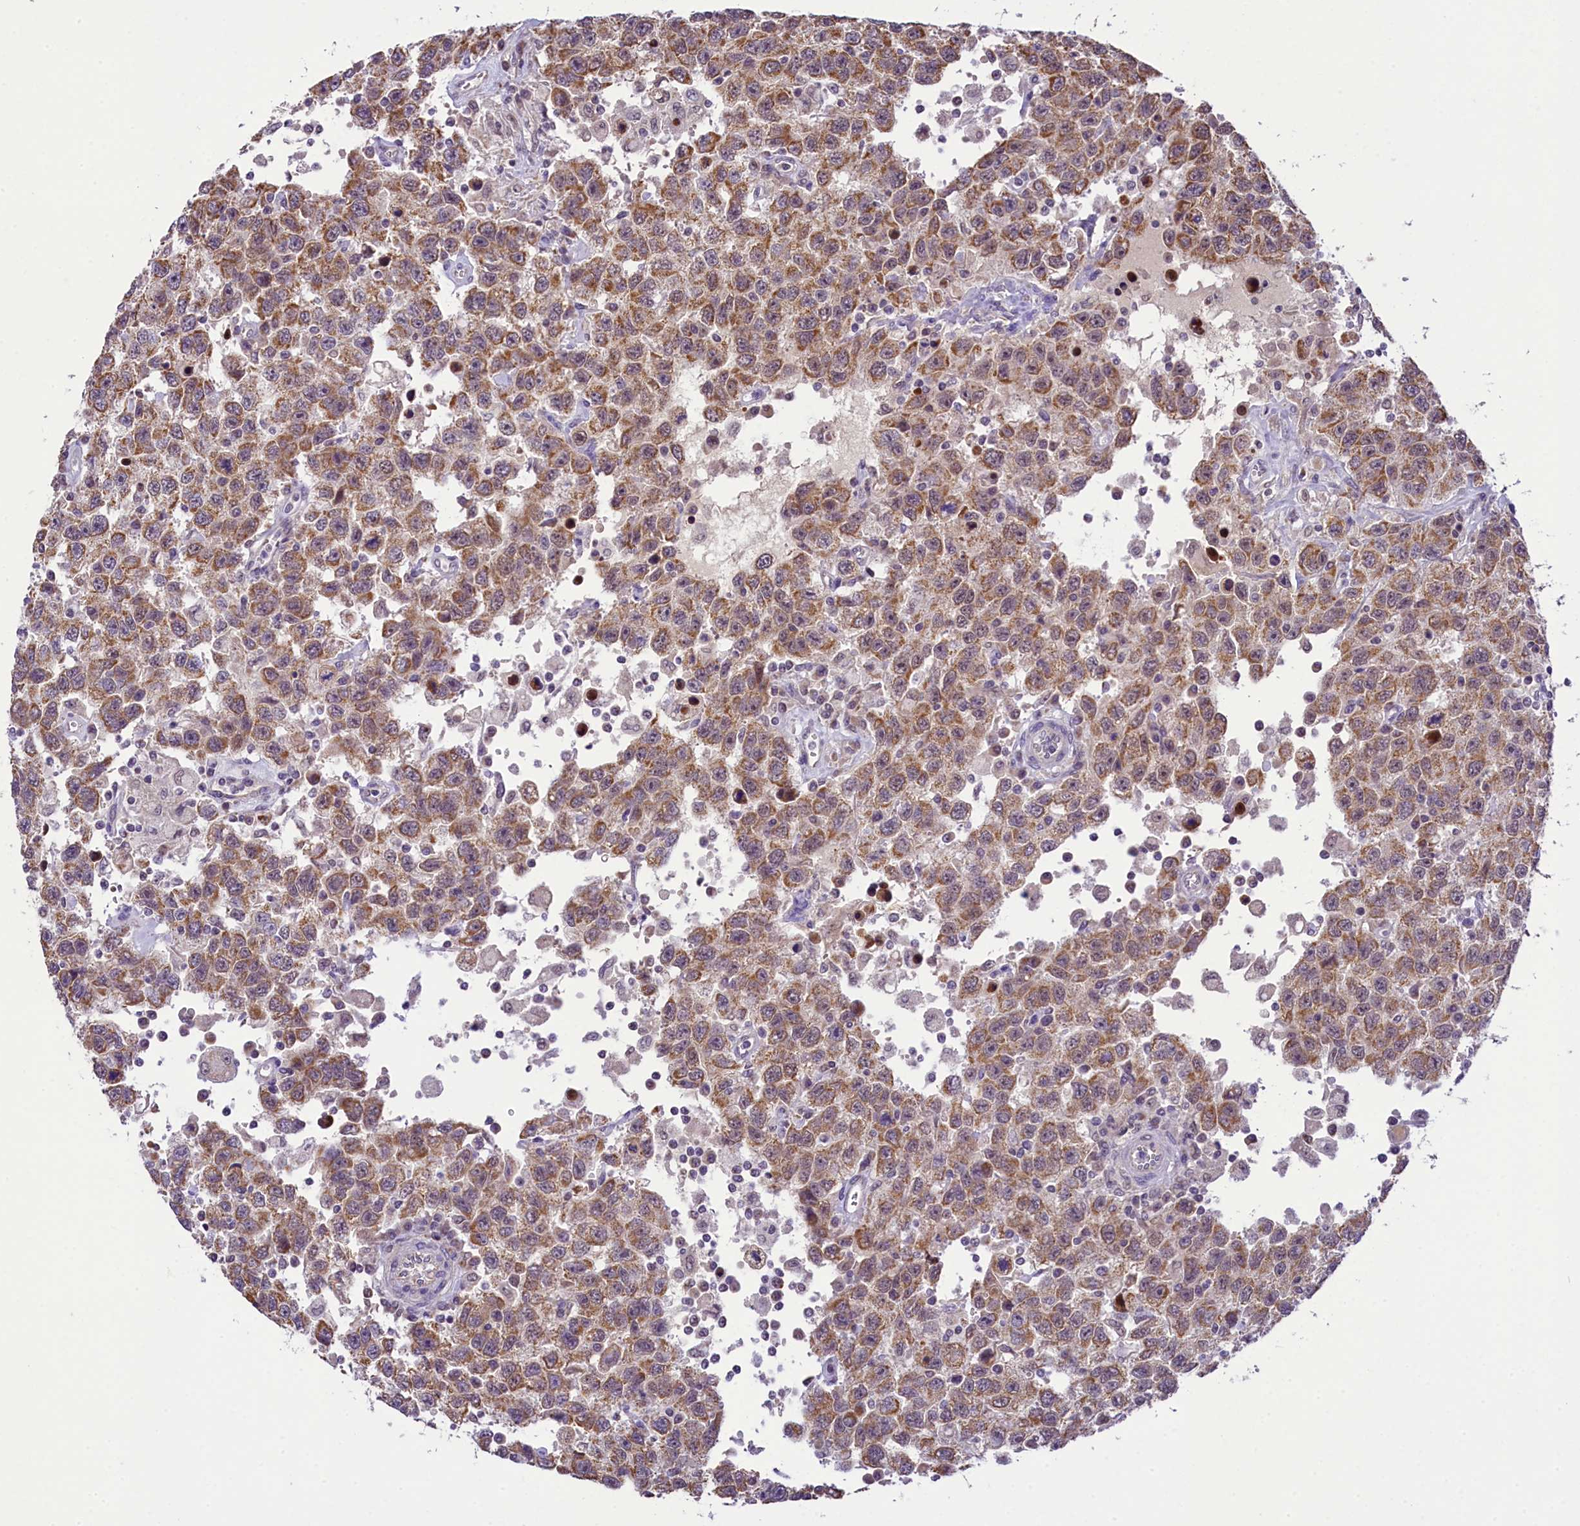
{"staining": {"intensity": "moderate", "quantity": ">75%", "location": "cytoplasmic/membranous"}, "tissue": "testis cancer", "cell_type": "Tumor cells", "image_type": "cancer", "snomed": [{"axis": "morphology", "description": "Seminoma, NOS"}, {"axis": "topography", "description": "Testis"}], "caption": "This image displays testis seminoma stained with immunohistochemistry to label a protein in brown. The cytoplasmic/membranous of tumor cells show moderate positivity for the protein. Nuclei are counter-stained blue.", "gene": "PAF1", "patient": {"sex": "male", "age": 41}}